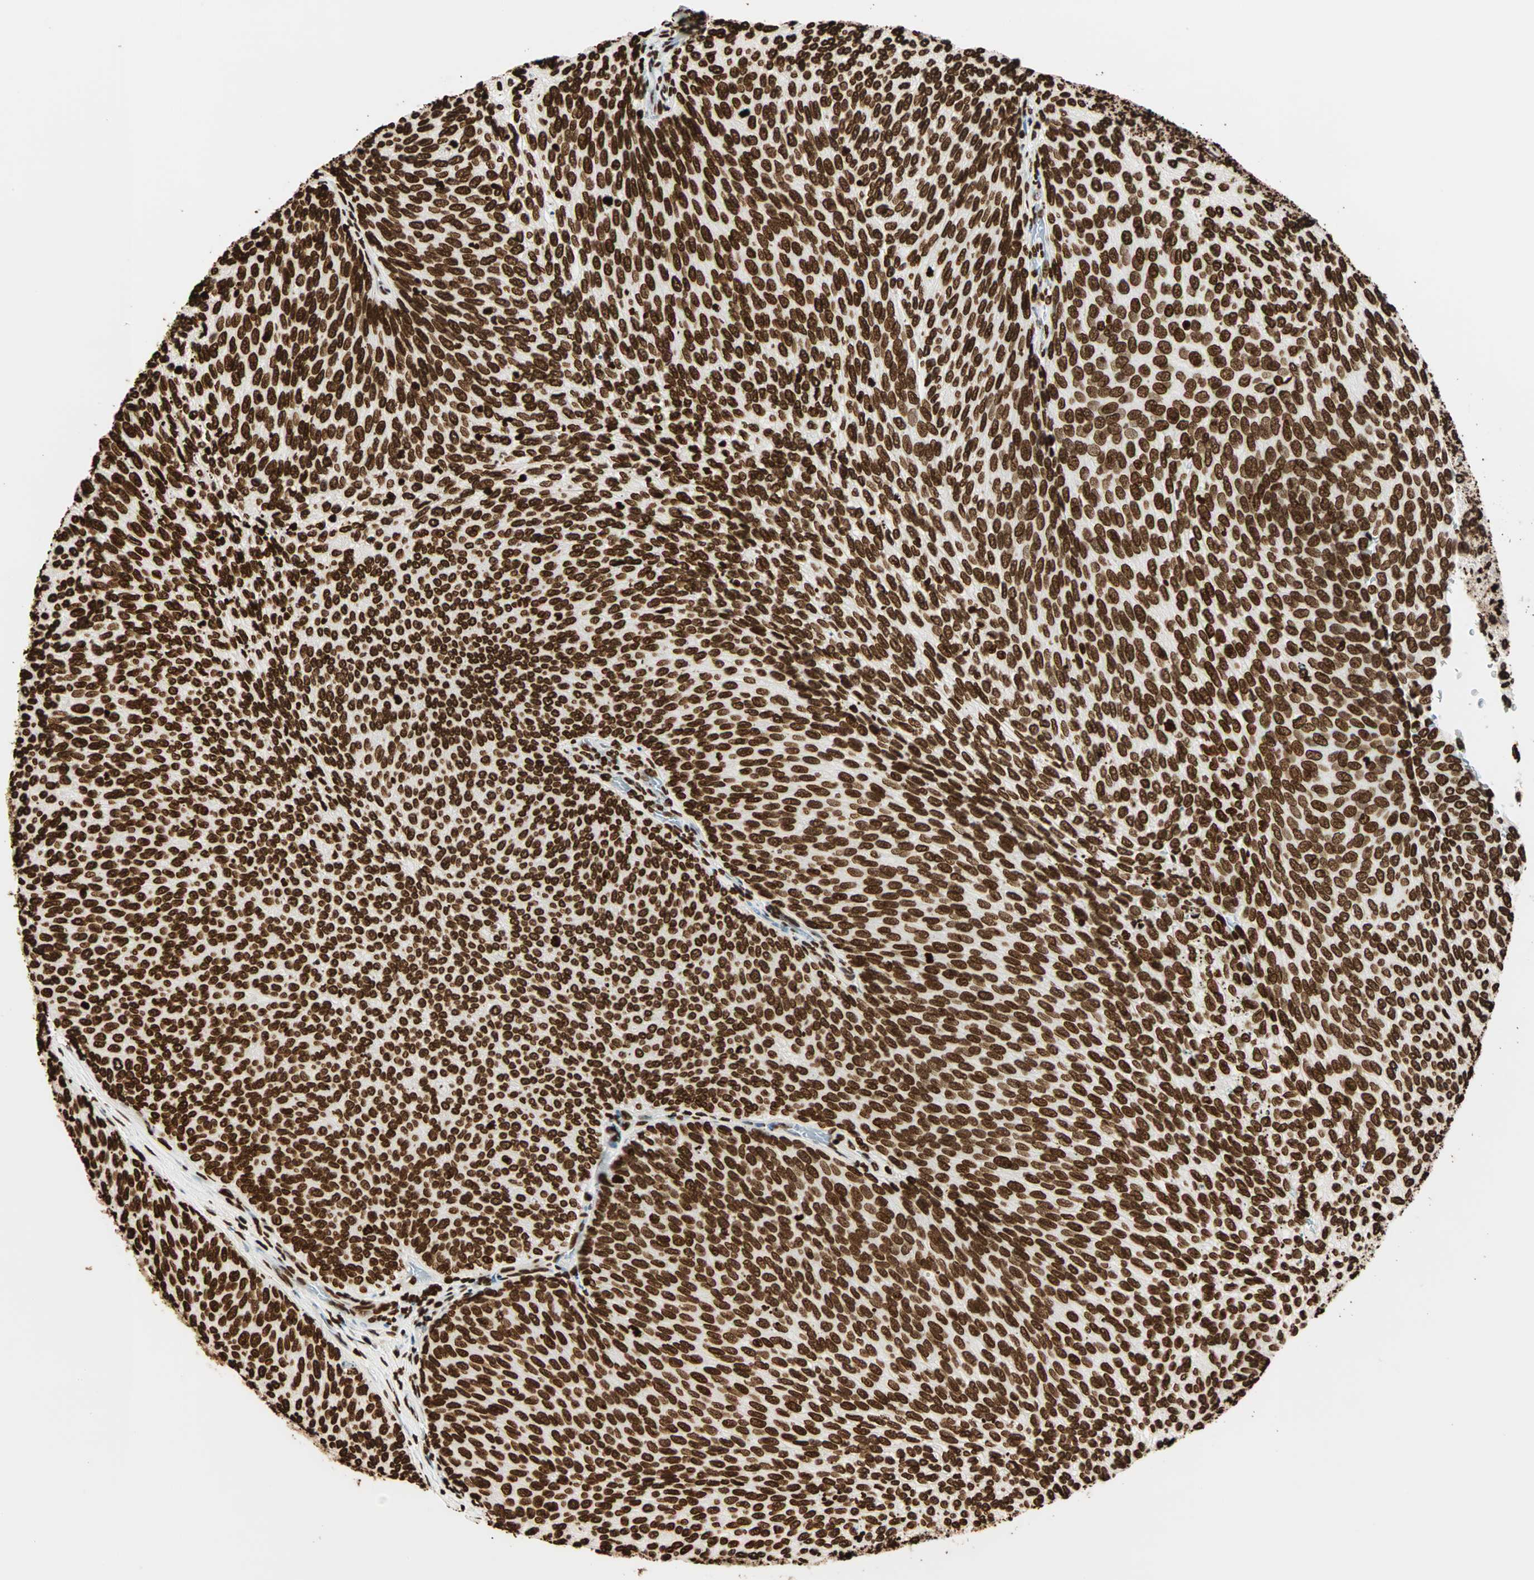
{"staining": {"intensity": "strong", "quantity": ">75%", "location": "nuclear"}, "tissue": "urothelial cancer", "cell_type": "Tumor cells", "image_type": "cancer", "snomed": [{"axis": "morphology", "description": "Urothelial carcinoma, Low grade"}, {"axis": "topography", "description": "Urinary bladder"}], "caption": "Protein analysis of low-grade urothelial carcinoma tissue displays strong nuclear expression in about >75% of tumor cells.", "gene": "GLI2", "patient": {"sex": "female", "age": 79}}